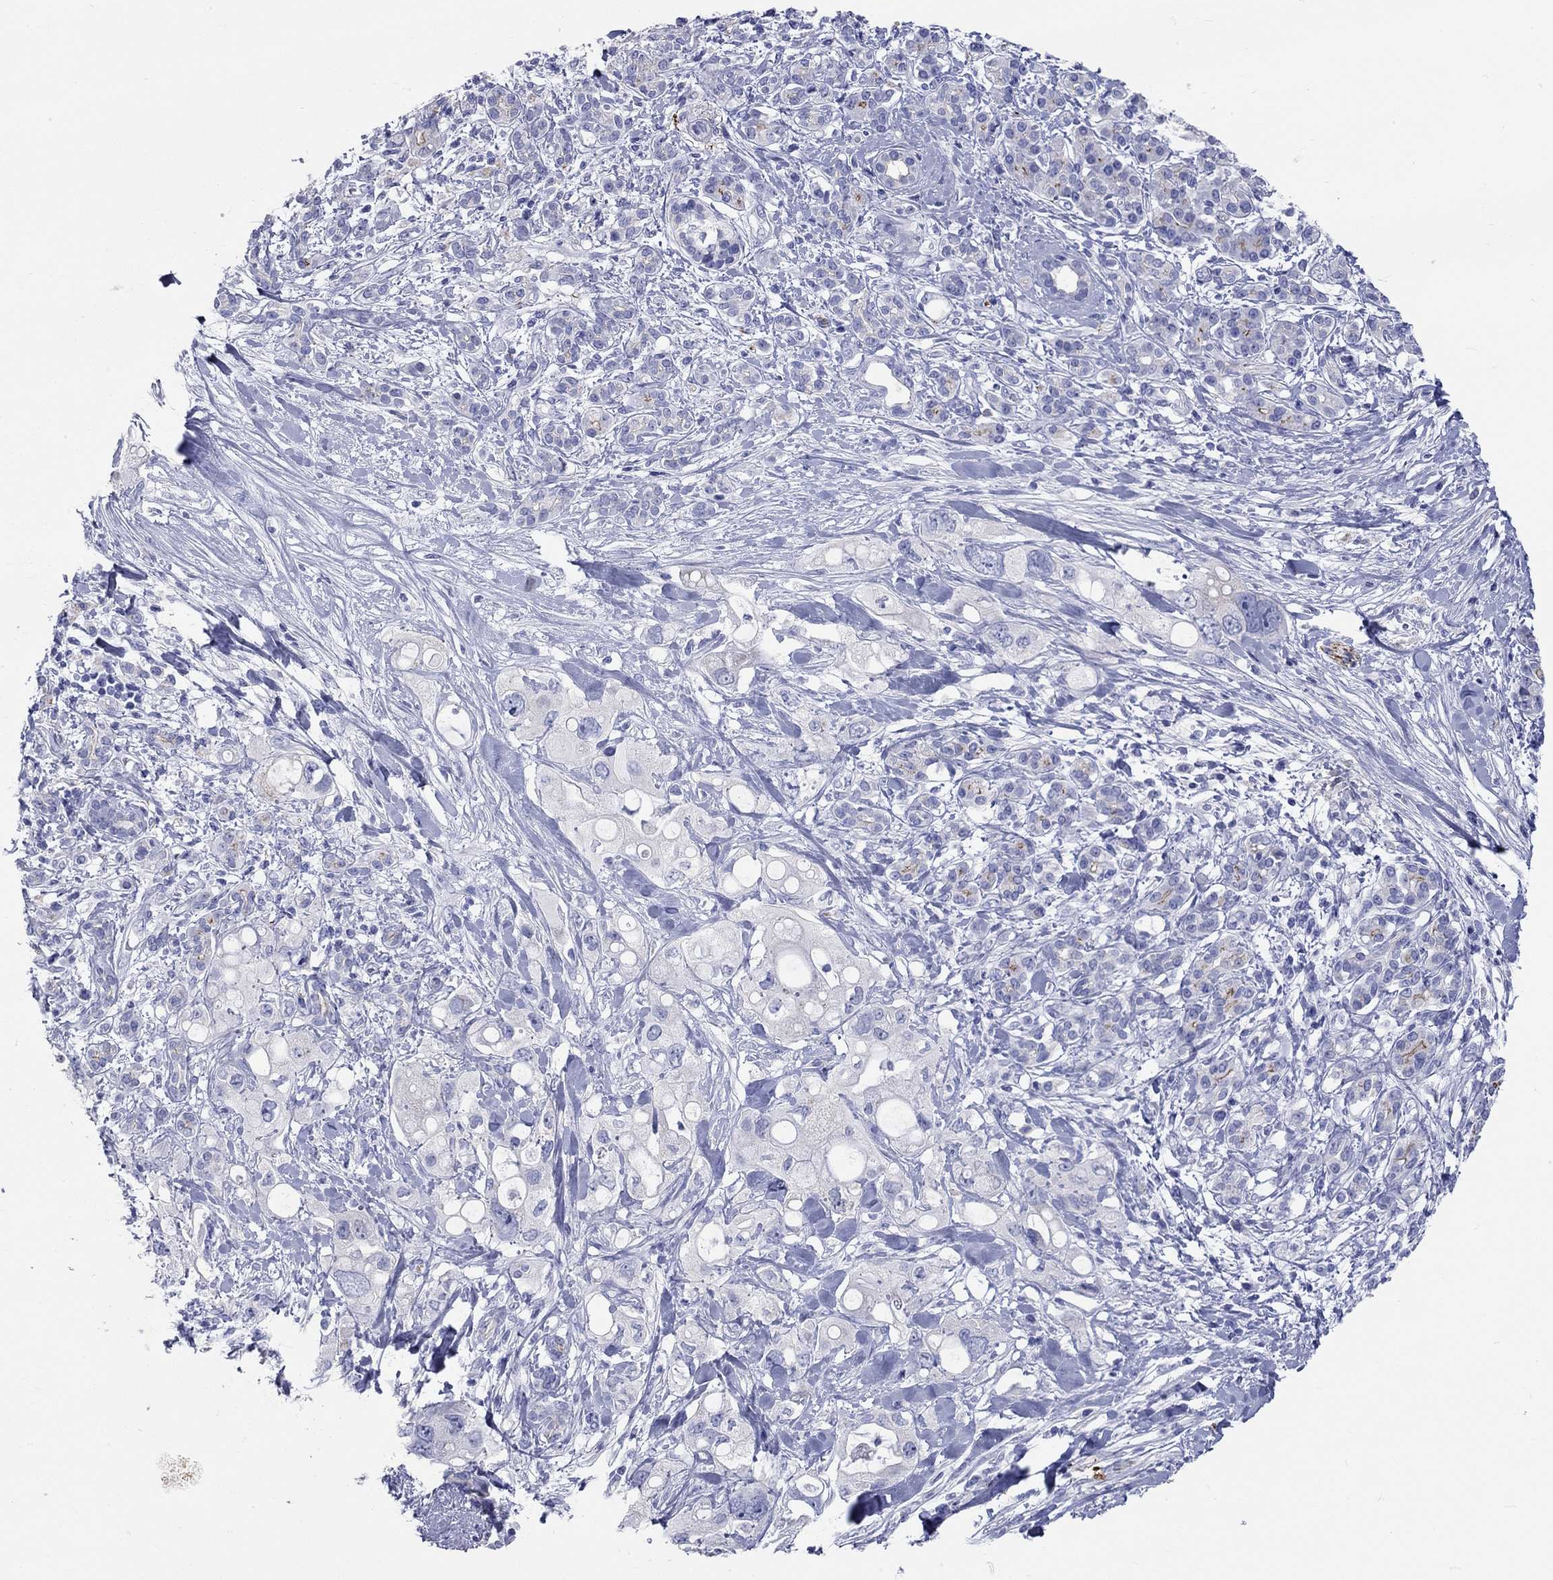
{"staining": {"intensity": "negative", "quantity": "none", "location": "none"}, "tissue": "pancreatic cancer", "cell_type": "Tumor cells", "image_type": "cancer", "snomed": [{"axis": "morphology", "description": "Adenocarcinoma, NOS"}, {"axis": "topography", "description": "Pancreas"}], "caption": "A high-resolution micrograph shows immunohistochemistry (IHC) staining of pancreatic adenocarcinoma, which exhibits no significant positivity in tumor cells.", "gene": "SPATA9", "patient": {"sex": "female", "age": 56}}